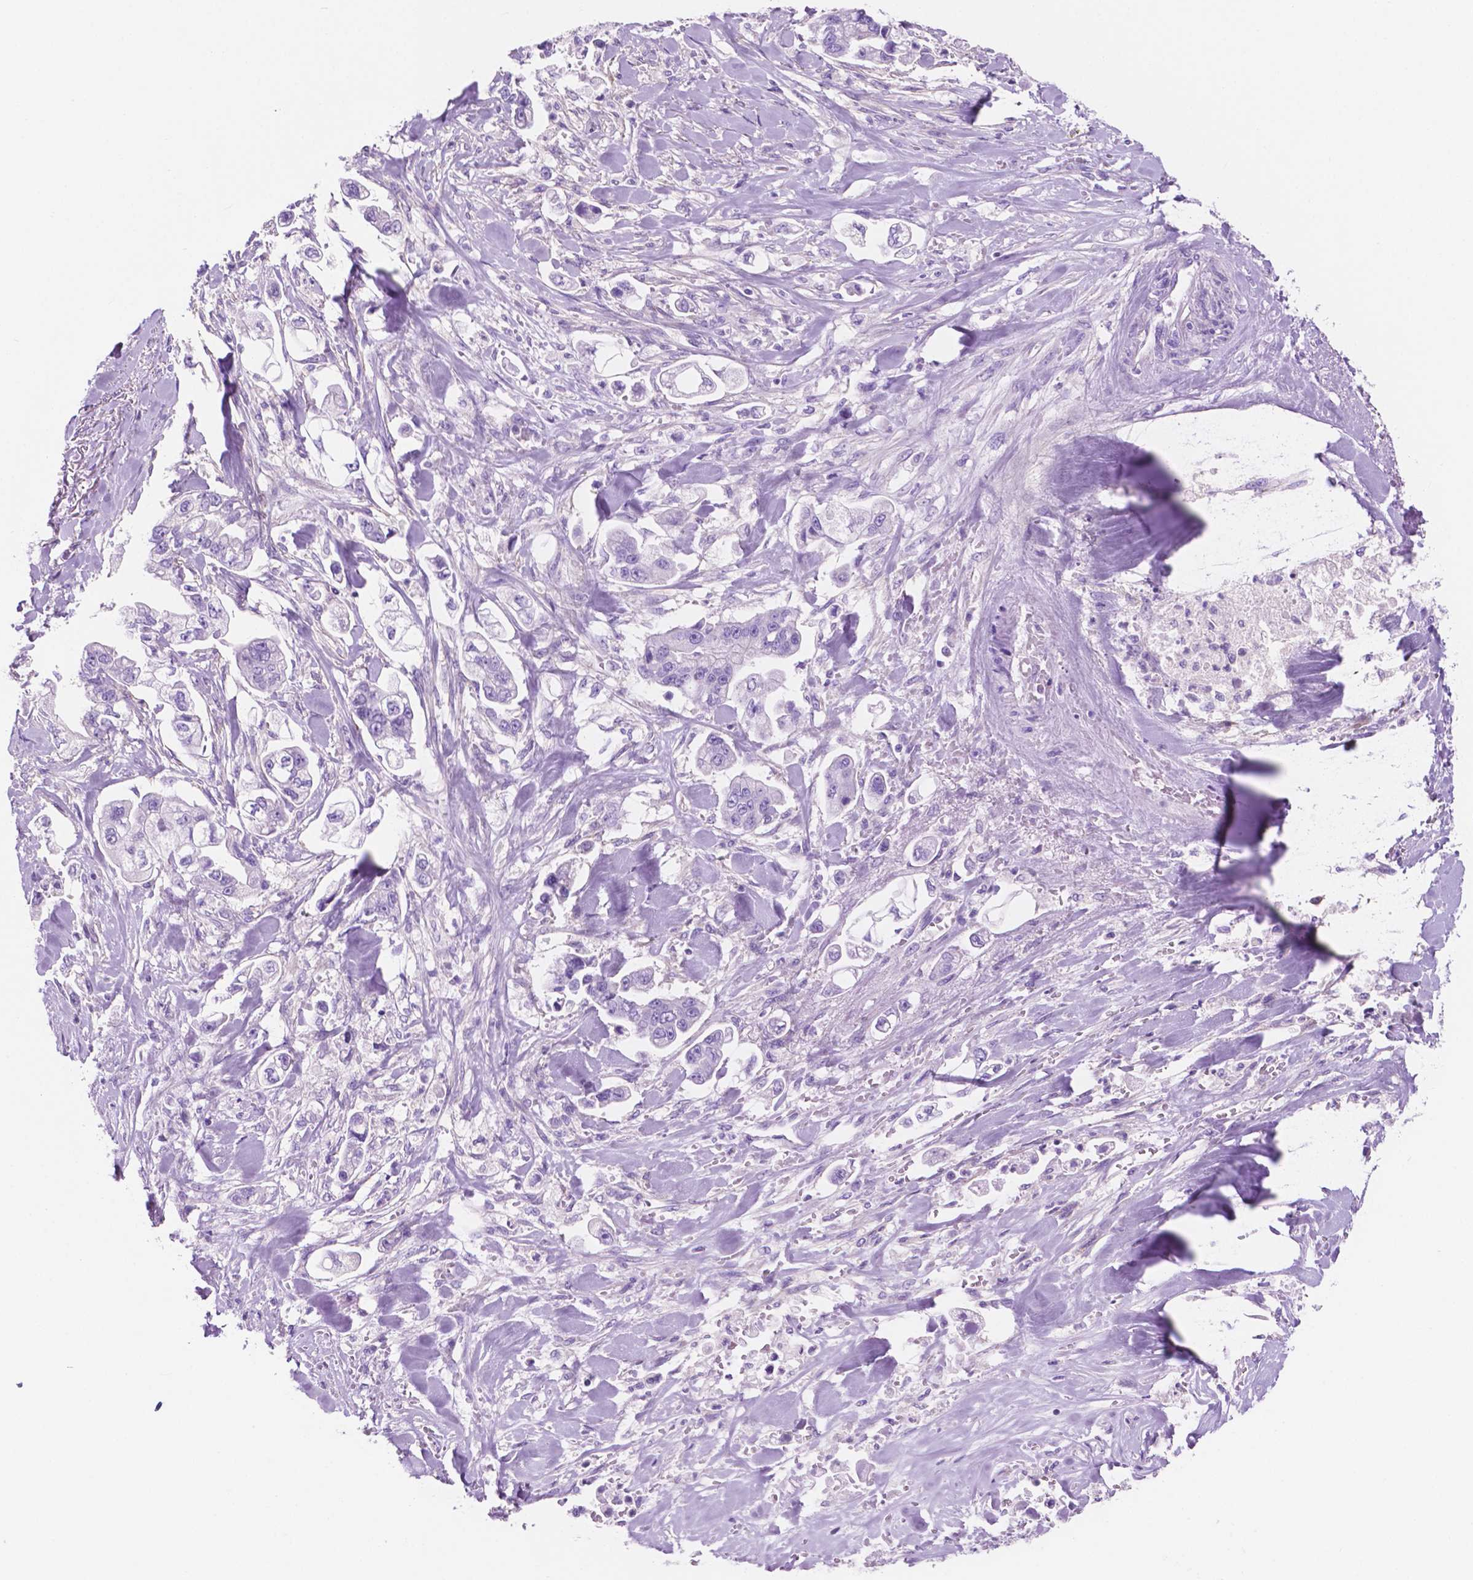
{"staining": {"intensity": "negative", "quantity": "none", "location": "none"}, "tissue": "stomach cancer", "cell_type": "Tumor cells", "image_type": "cancer", "snomed": [{"axis": "morphology", "description": "Adenocarcinoma, NOS"}, {"axis": "topography", "description": "Stomach"}], "caption": "Immunohistochemistry of human stomach cancer (adenocarcinoma) exhibits no staining in tumor cells.", "gene": "IGFN1", "patient": {"sex": "male", "age": 62}}